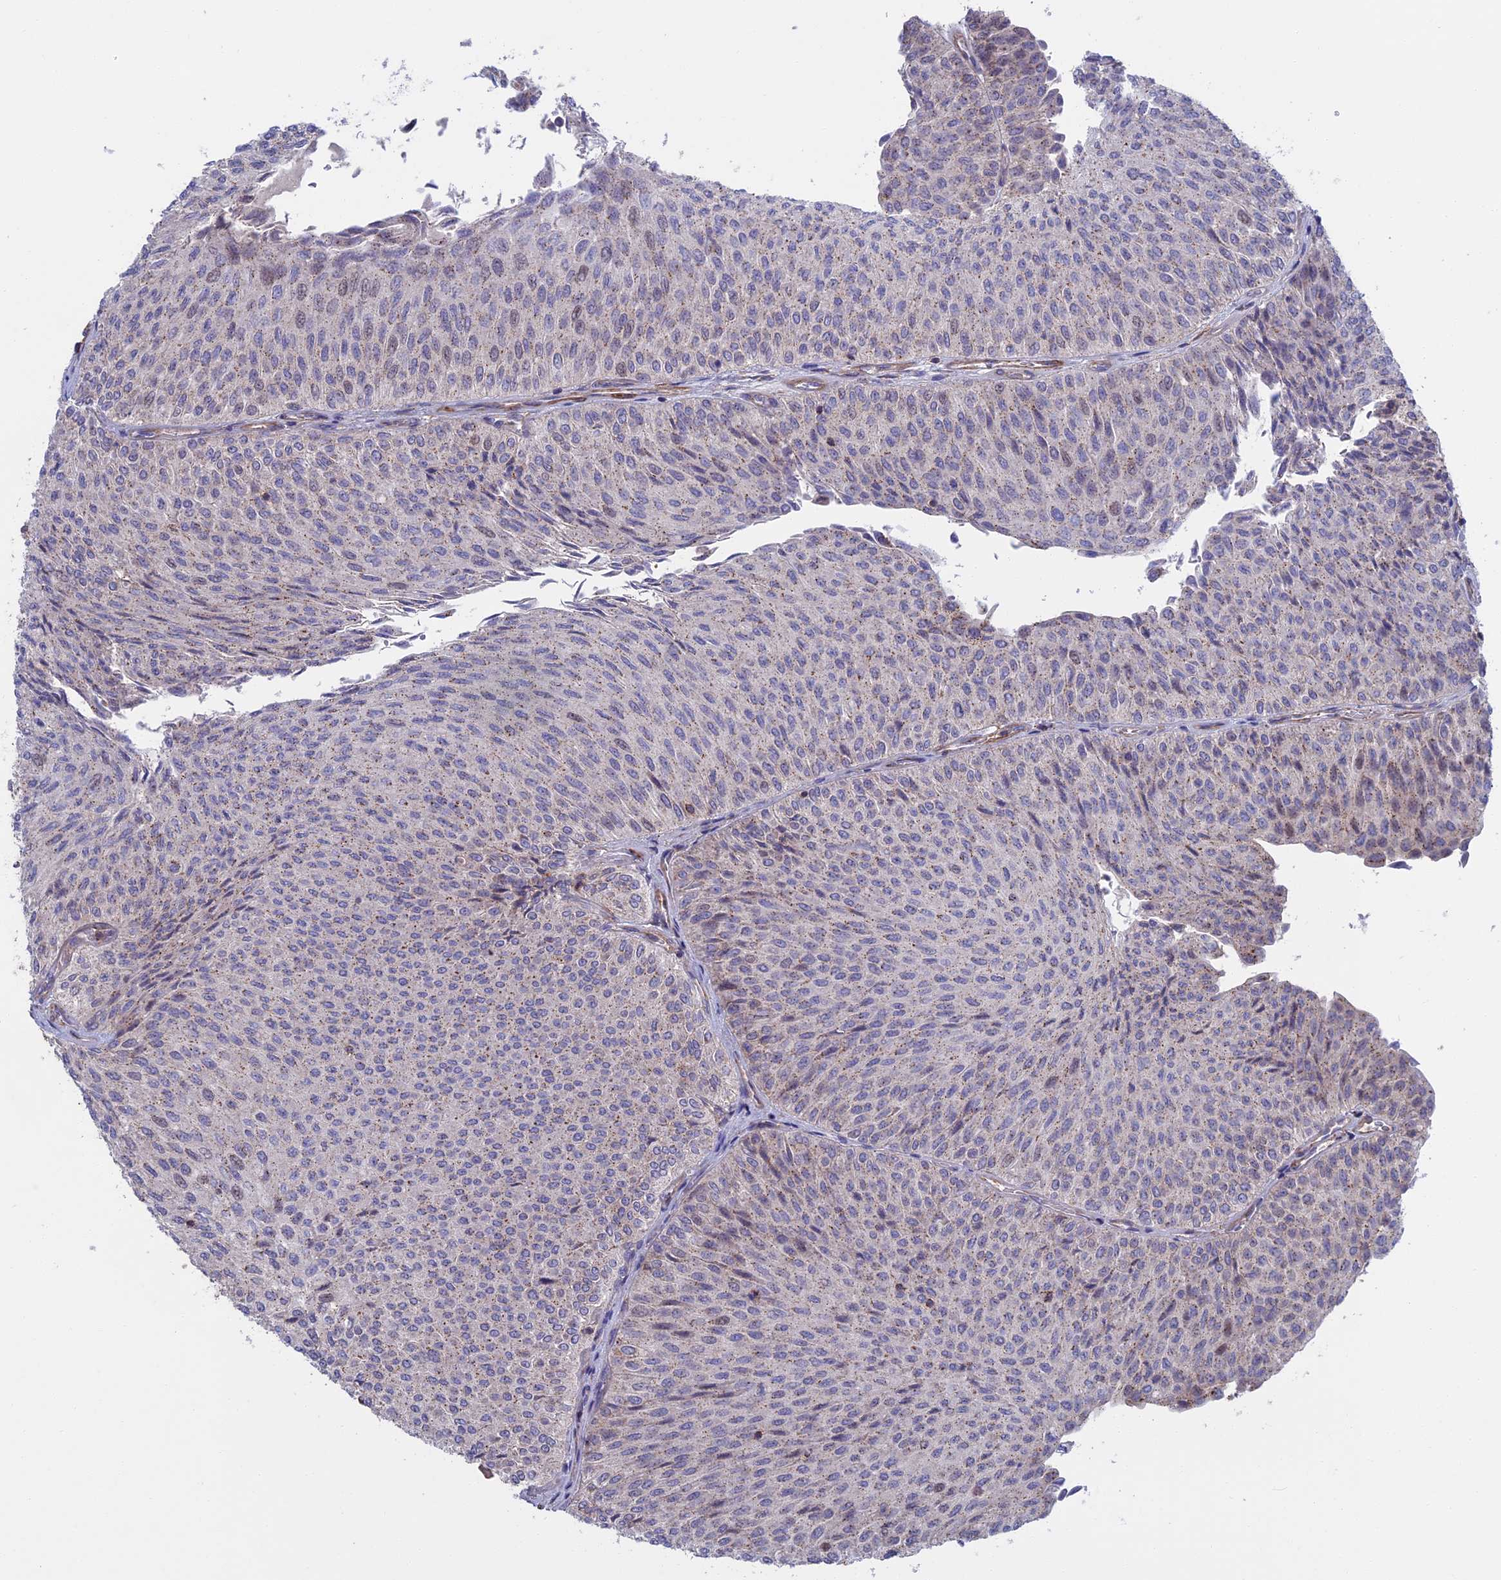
{"staining": {"intensity": "weak", "quantity": "<25%", "location": "cytoplasmic/membranous"}, "tissue": "urothelial cancer", "cell_type": "Tumor cells", "image_type": "cancer", "snomed": [{"axis": "morphology", "description": "Urothelial carcinoma, Low grade"}, {"axis": "topography", "description": "Urinary bladder"}], "caption": "A histopathology image of human urothelial cancer is negative for staining in tumor cells.", "gene": "LYPD5", "patient": {"sex": "male", "age": 78}}